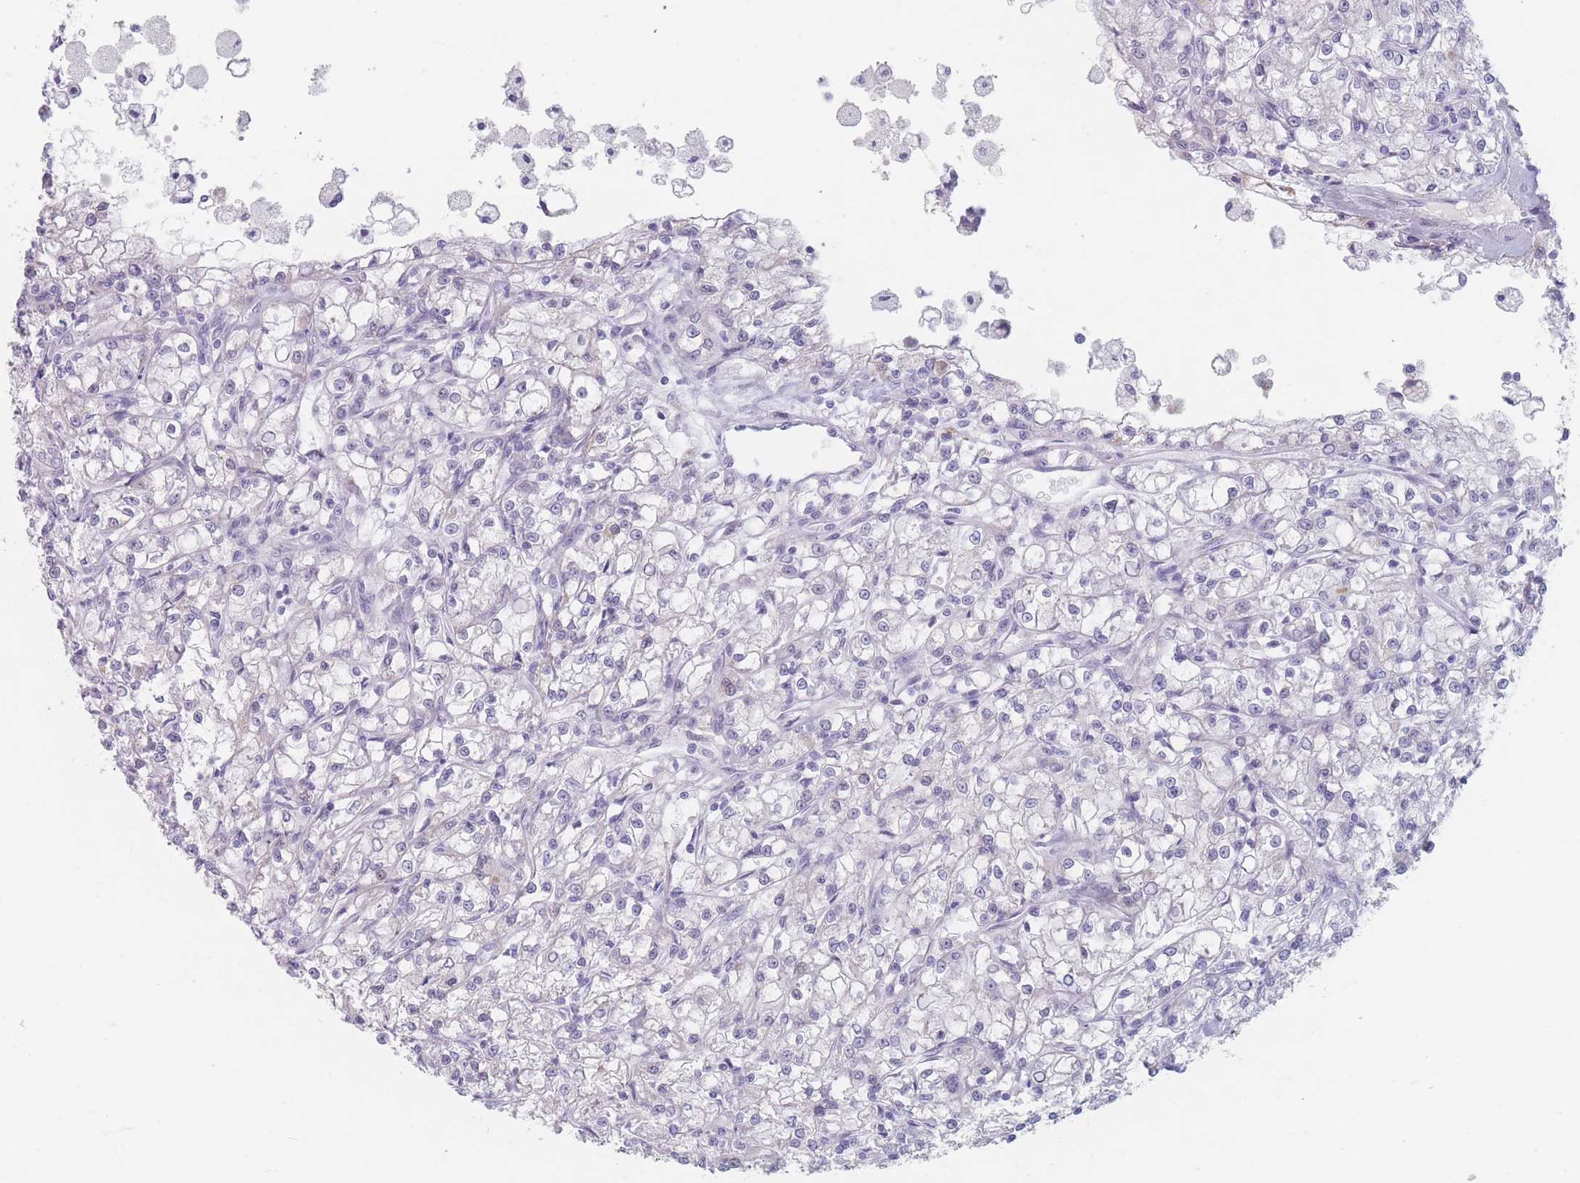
{"staining": {"intensity": "negative", "quantity": "none", "location": "none"}, "tissue": "renal cancer", "cell_type": "Tumor cells", "image_type": "cancer", "snomed": [{"axis": "morphology", "description": "Adenocarcinoma, NOS"}, {"axis": "topography", "description": "Kidney"}], "caption": "An image of renal cancer stained for a protein reveals no brown staining in tumor cells.", "gene": "PIGM", "patient": {"sex": "female", "age": 59}}